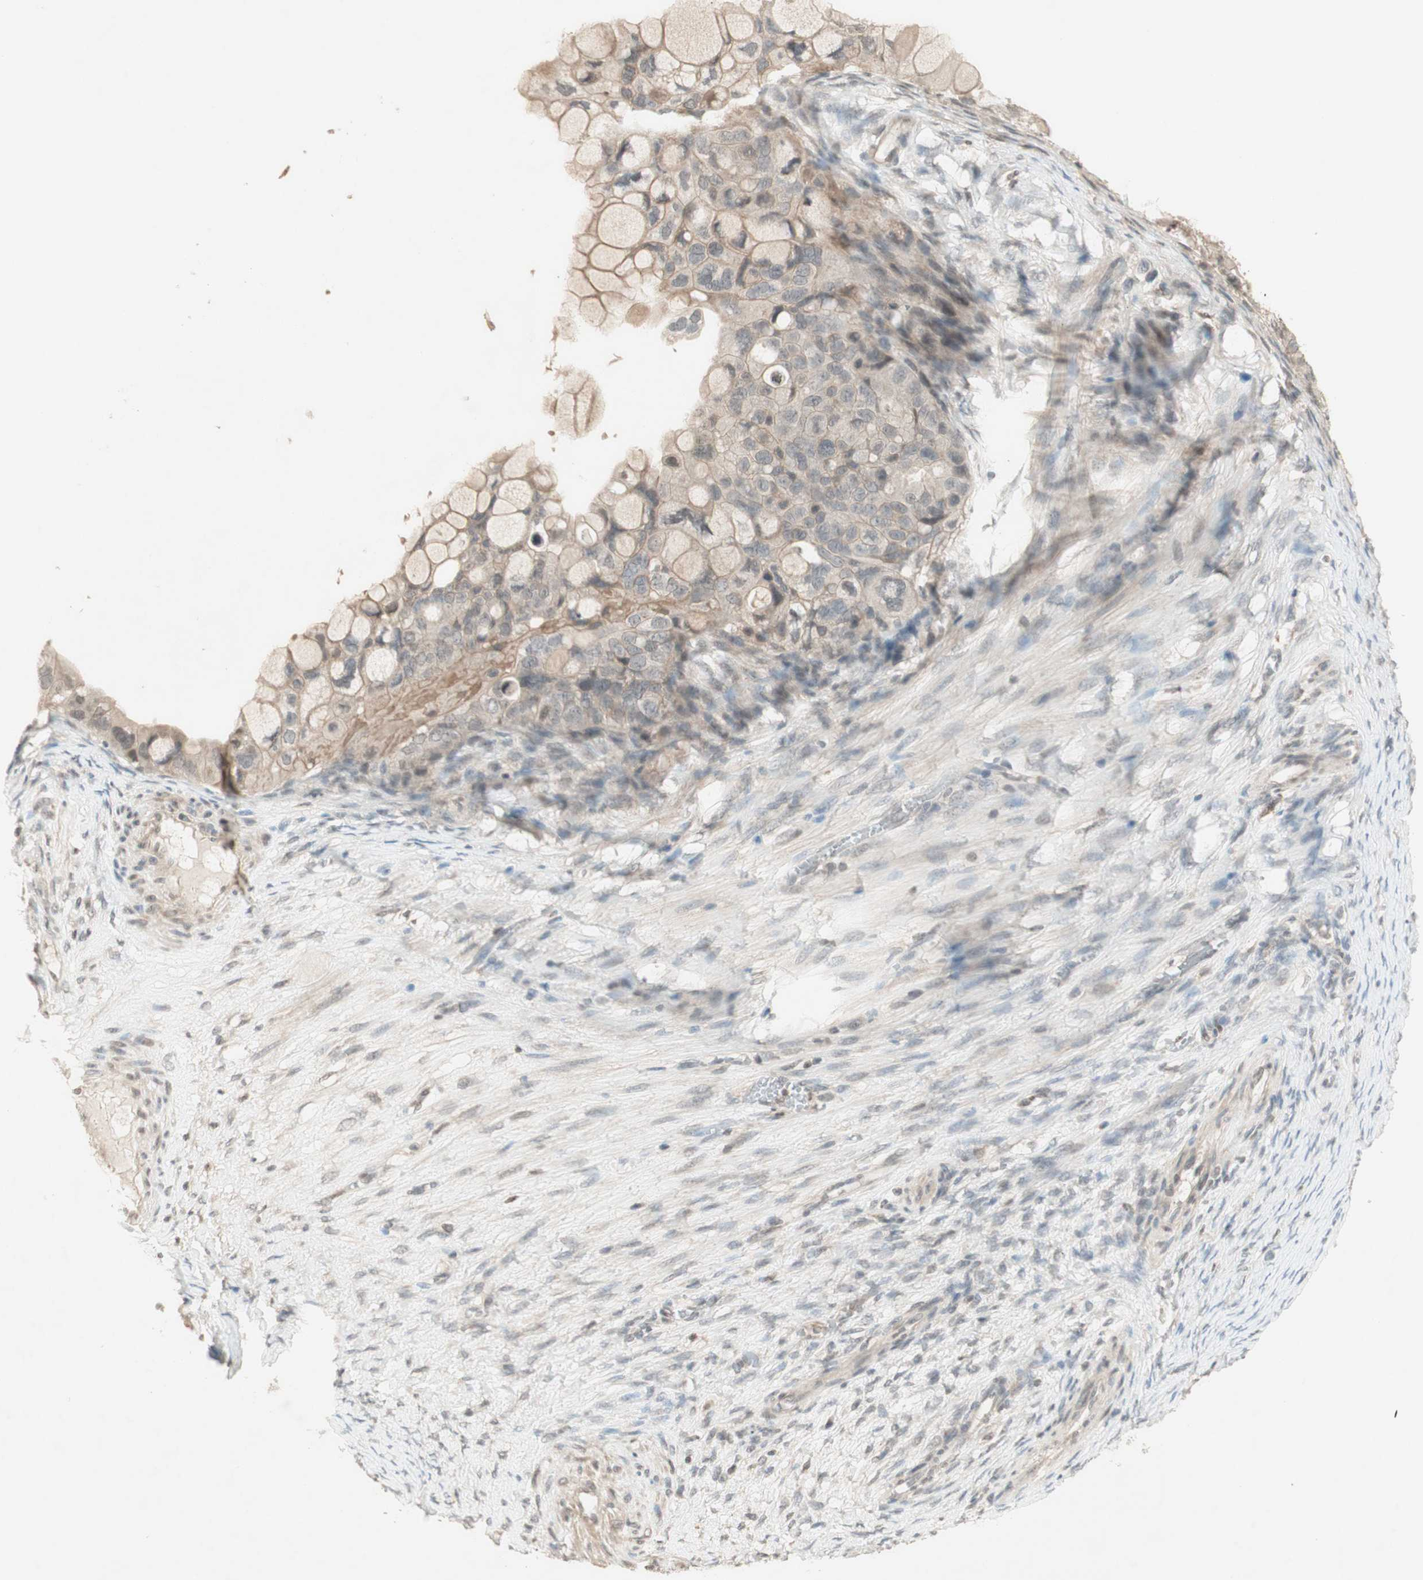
{"staining": {"intensity": "negative", "quantity": "none", "location": "none"}, "tissue": "ovarian cancer", "cell_type": "Tumor cells", "image_type": "cancer", "snomed": [{"axis": "morphology", "description": "Cystadenocarcinoma, mucinous, NOS"}, {"axis": "topography", "description": "Ovary"}], "caption": "The histopathology image exhibits no significant positivity in tumor cells of ovarian cancer. (Immunohistochemistry (ihc), brightfield microscopy, high magnification).", "gene": "GLI1", "patient": {"sex": "female", "age": 80}}